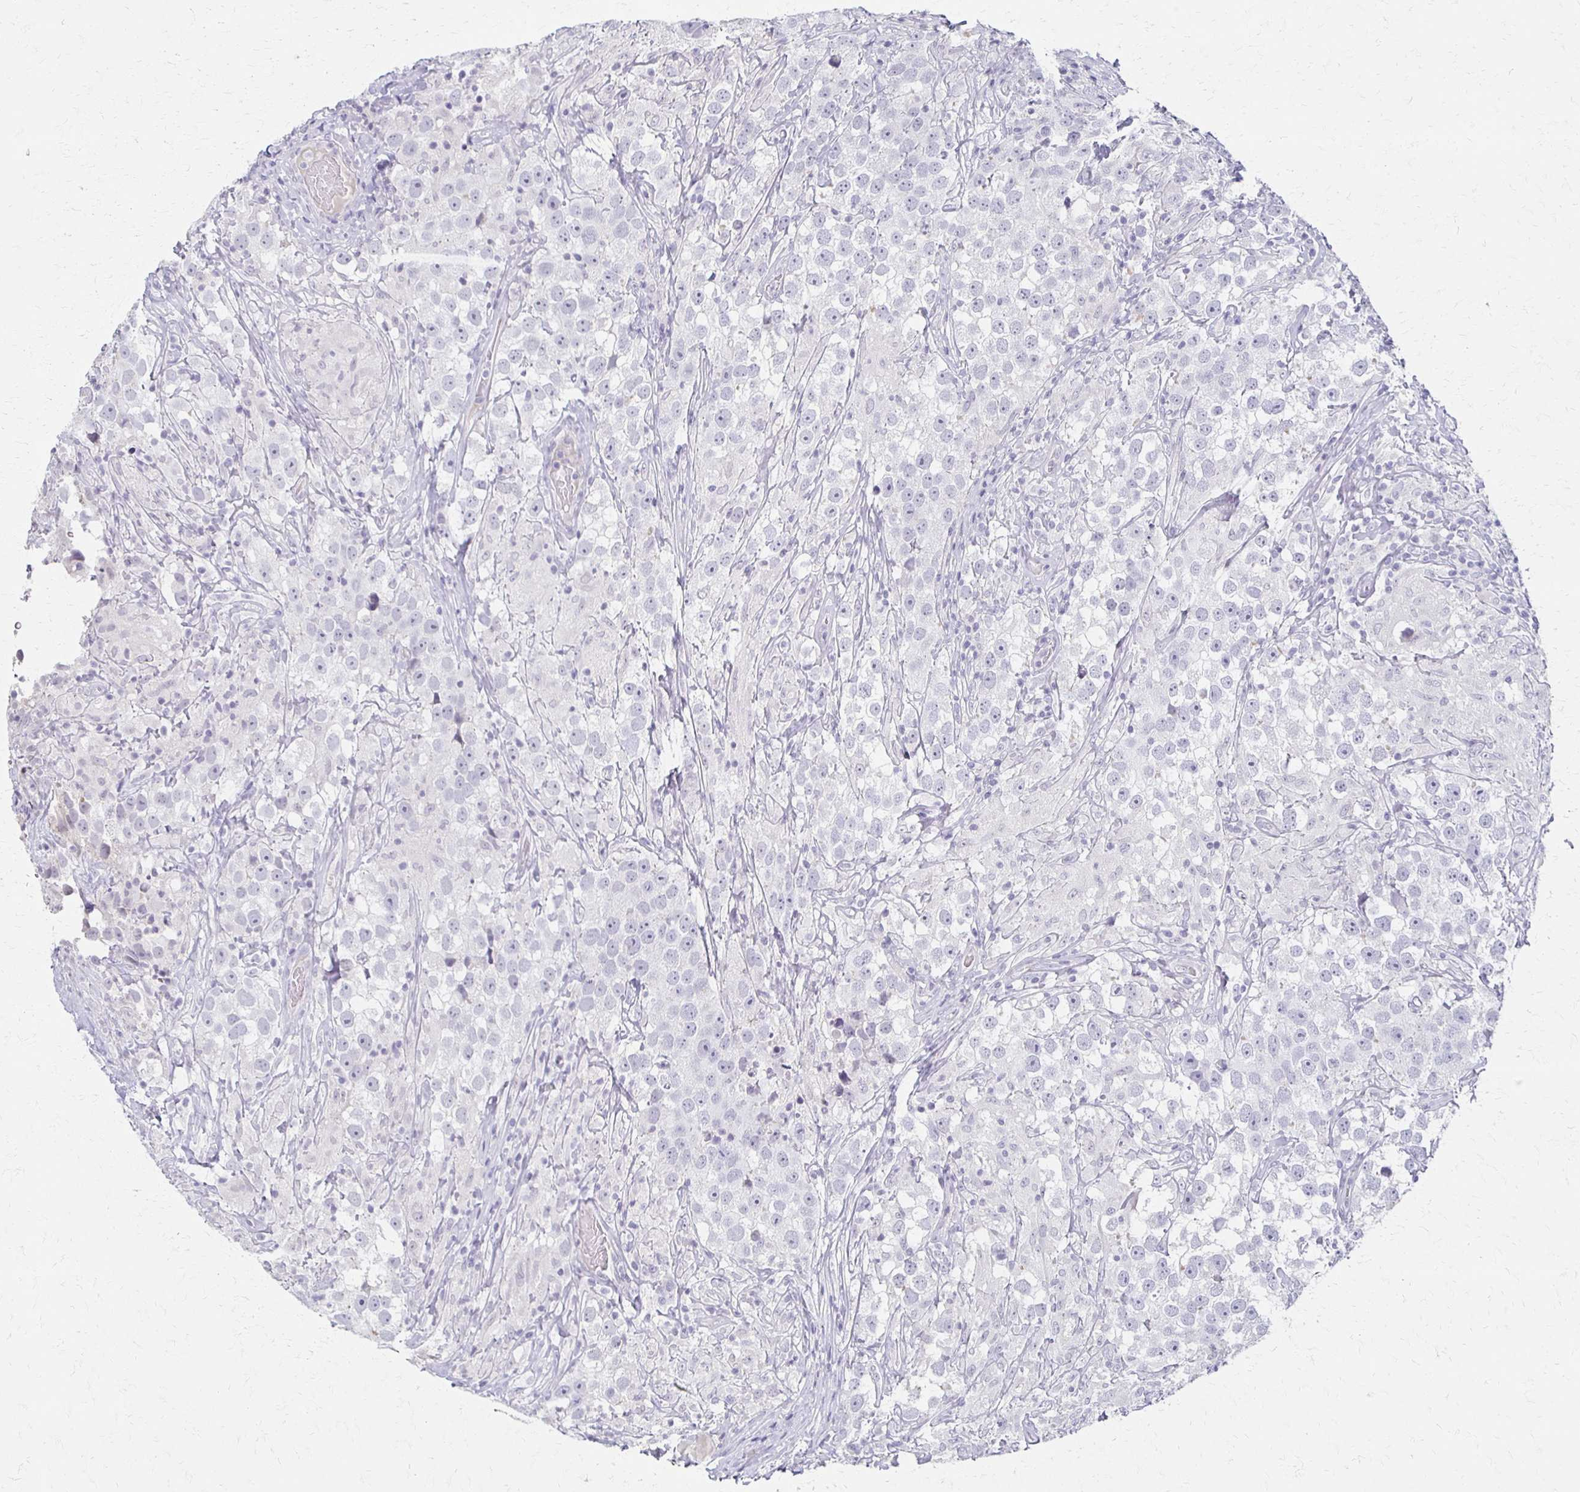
{"staining": {"intensity": "negative", "quantity": "none", "location": "none"}, "tissue": "testis cancer", "cell_type": "Tumor cells", "image_type": "cancer", "snomed": [{"axis": "morphology", "description": "Seminoma, NOS"}, {"axis": "topography", "description": "Testis"}], "caption": "This is an IHC image of testis cancer. There is no expression in tumor cells.", "gene": "FOXO4", "patient": {"sex": "male", "age": 46}}